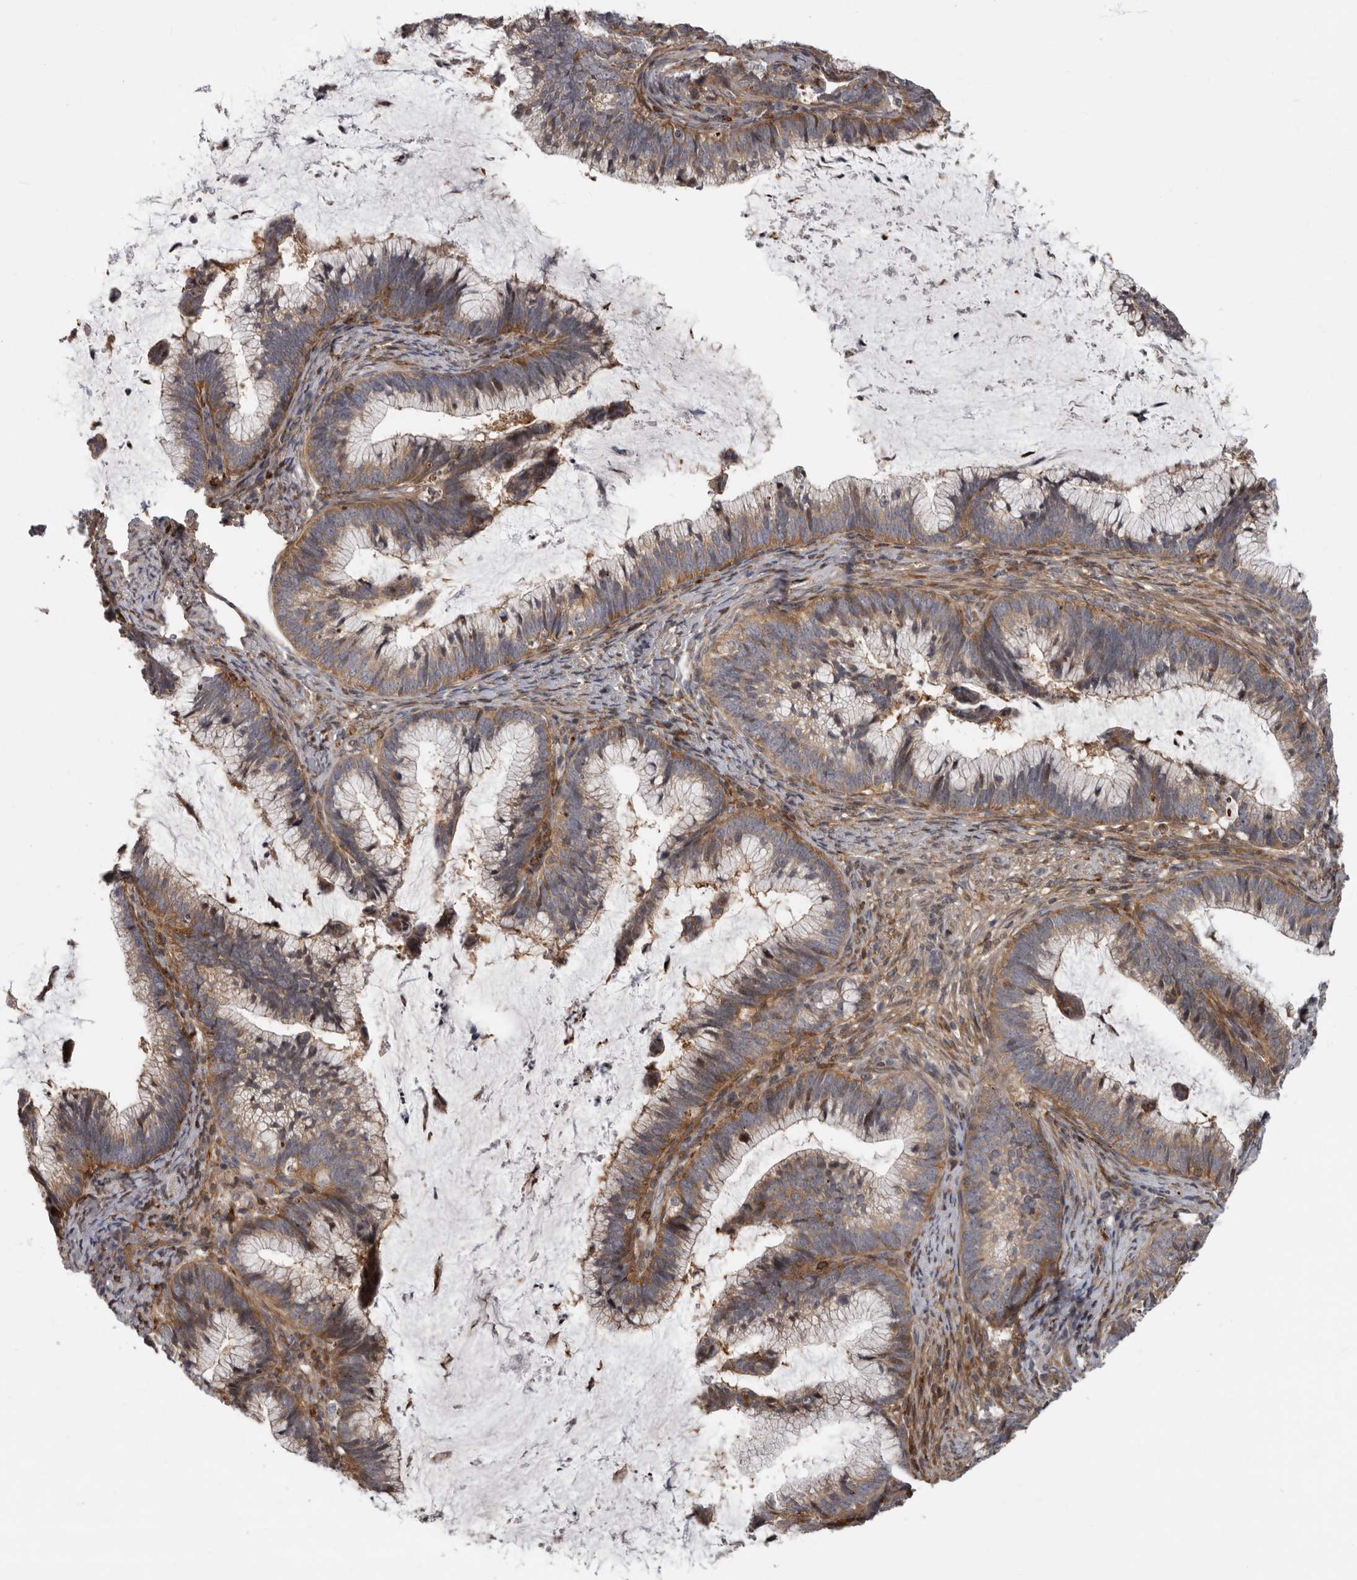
{"staining": {"intensity": "weak", "quantity": ">75%", "location": "cytoplasmic/membranous"}, "tissue": "cervical cancer", "cell_type": "Tumor cells", "image_type": "cancer", "snomed": [{"axis": "morphology", "description": "Adenocarcinoma, NOS"}, {"axis": "topography", "description": "Cervix"}], "caption": "Human cervical cancer (adenocarcinoma) stained with a protein marker displays weak staining in tumor cells.", "gene": "FGFR4", "patient": {"sex": "female", "age": 36}}